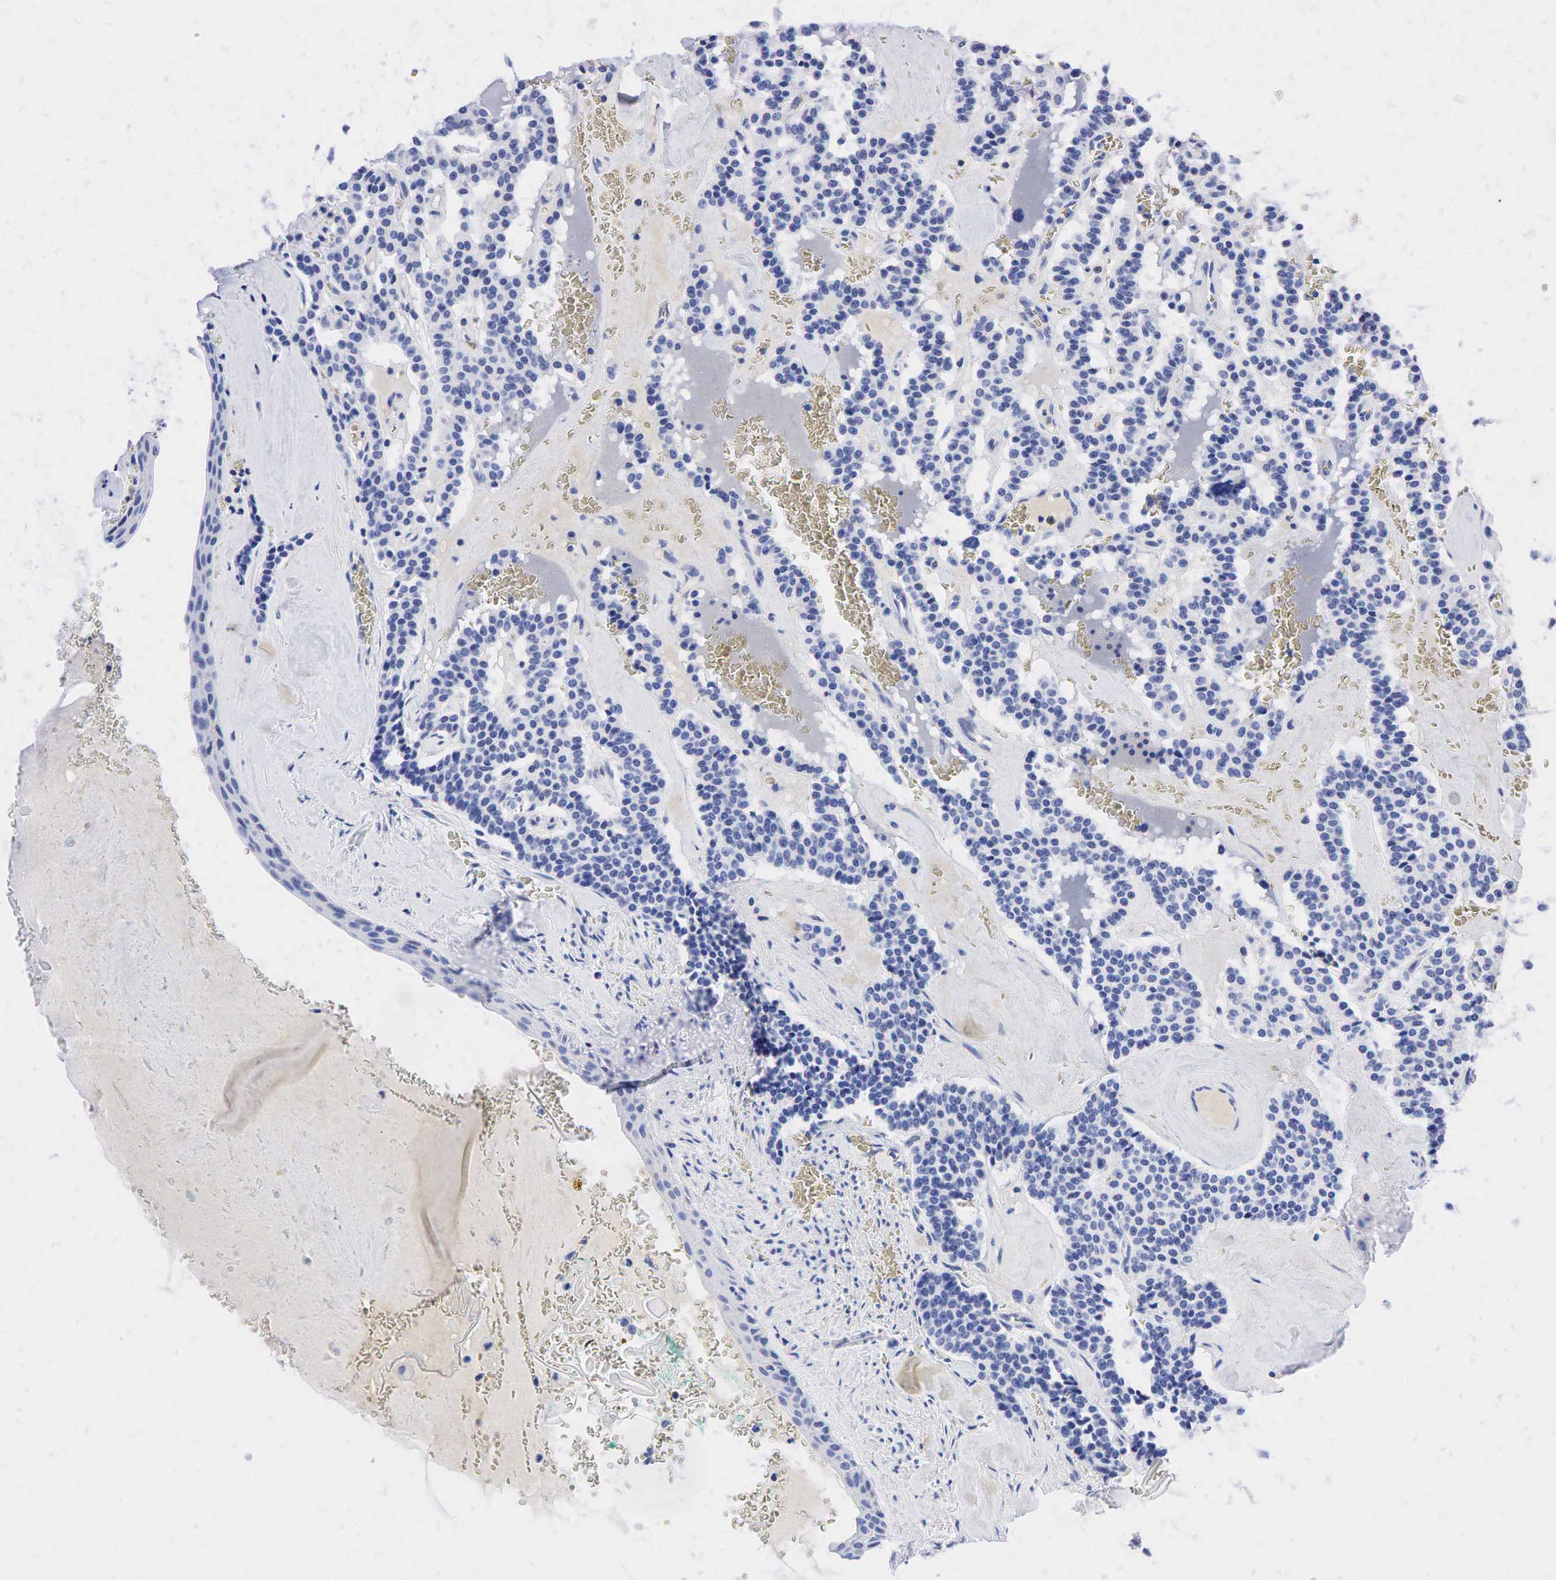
{"staining": {"intensity": "negative", "quantity": "none", "location": "none"}, "tissue": "carcinoid", "cell_type": "Tumor cells", "image_type": "cancer", "snomed": [{"axis": "morphology", "description": "Carcinoid, malignant, NOS"}, {"axis": "topography", "description": "Bronchus"}], "caption": "The micrograph demonstrates no staining of tumor cells in carcinoid.", "gene": "NKX2-1", "patient": {"sex": "male", "age": 55}}